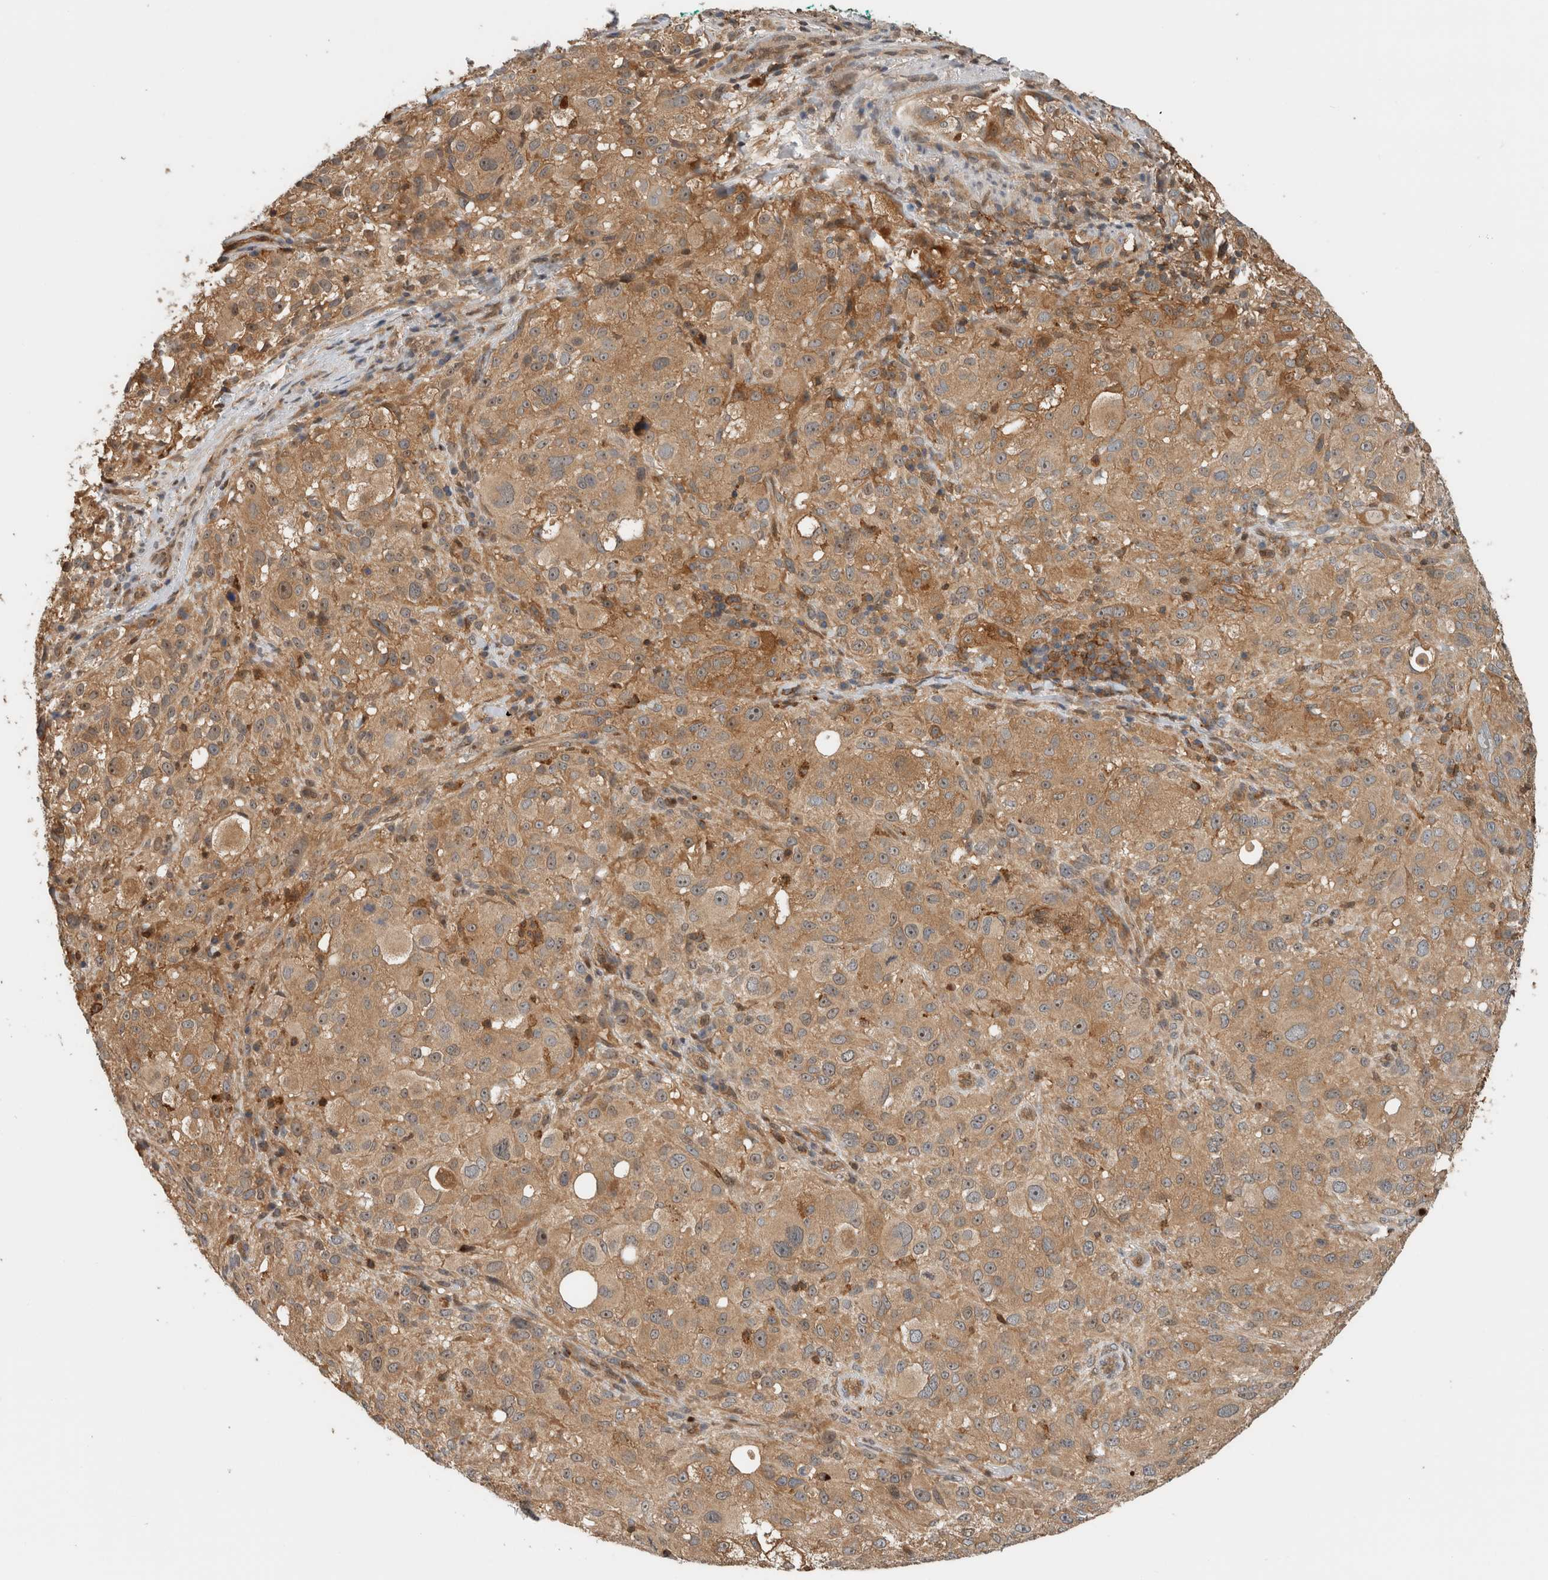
{"staining": {"intensity": "weak", "quantity": ">75%", "location": "cytoplasmic/membranous"}, "tissue": "melanoma", "cell_type": "Tumor cells", "image_type": "cancer", "snomed": [{"axis": "morphology", "description": "Necrosis, NOS"}, {"axis": "morphology", "description": "Malignant melanoma, NOS"}, {"axis": "topography", "description": "Skin"}], "caption": "Human melanoma stained with a protein marker exhibits weak staining in tumor cells.", "gene": "PFDN4", "patient": {"sex": "female", "age": 87}}